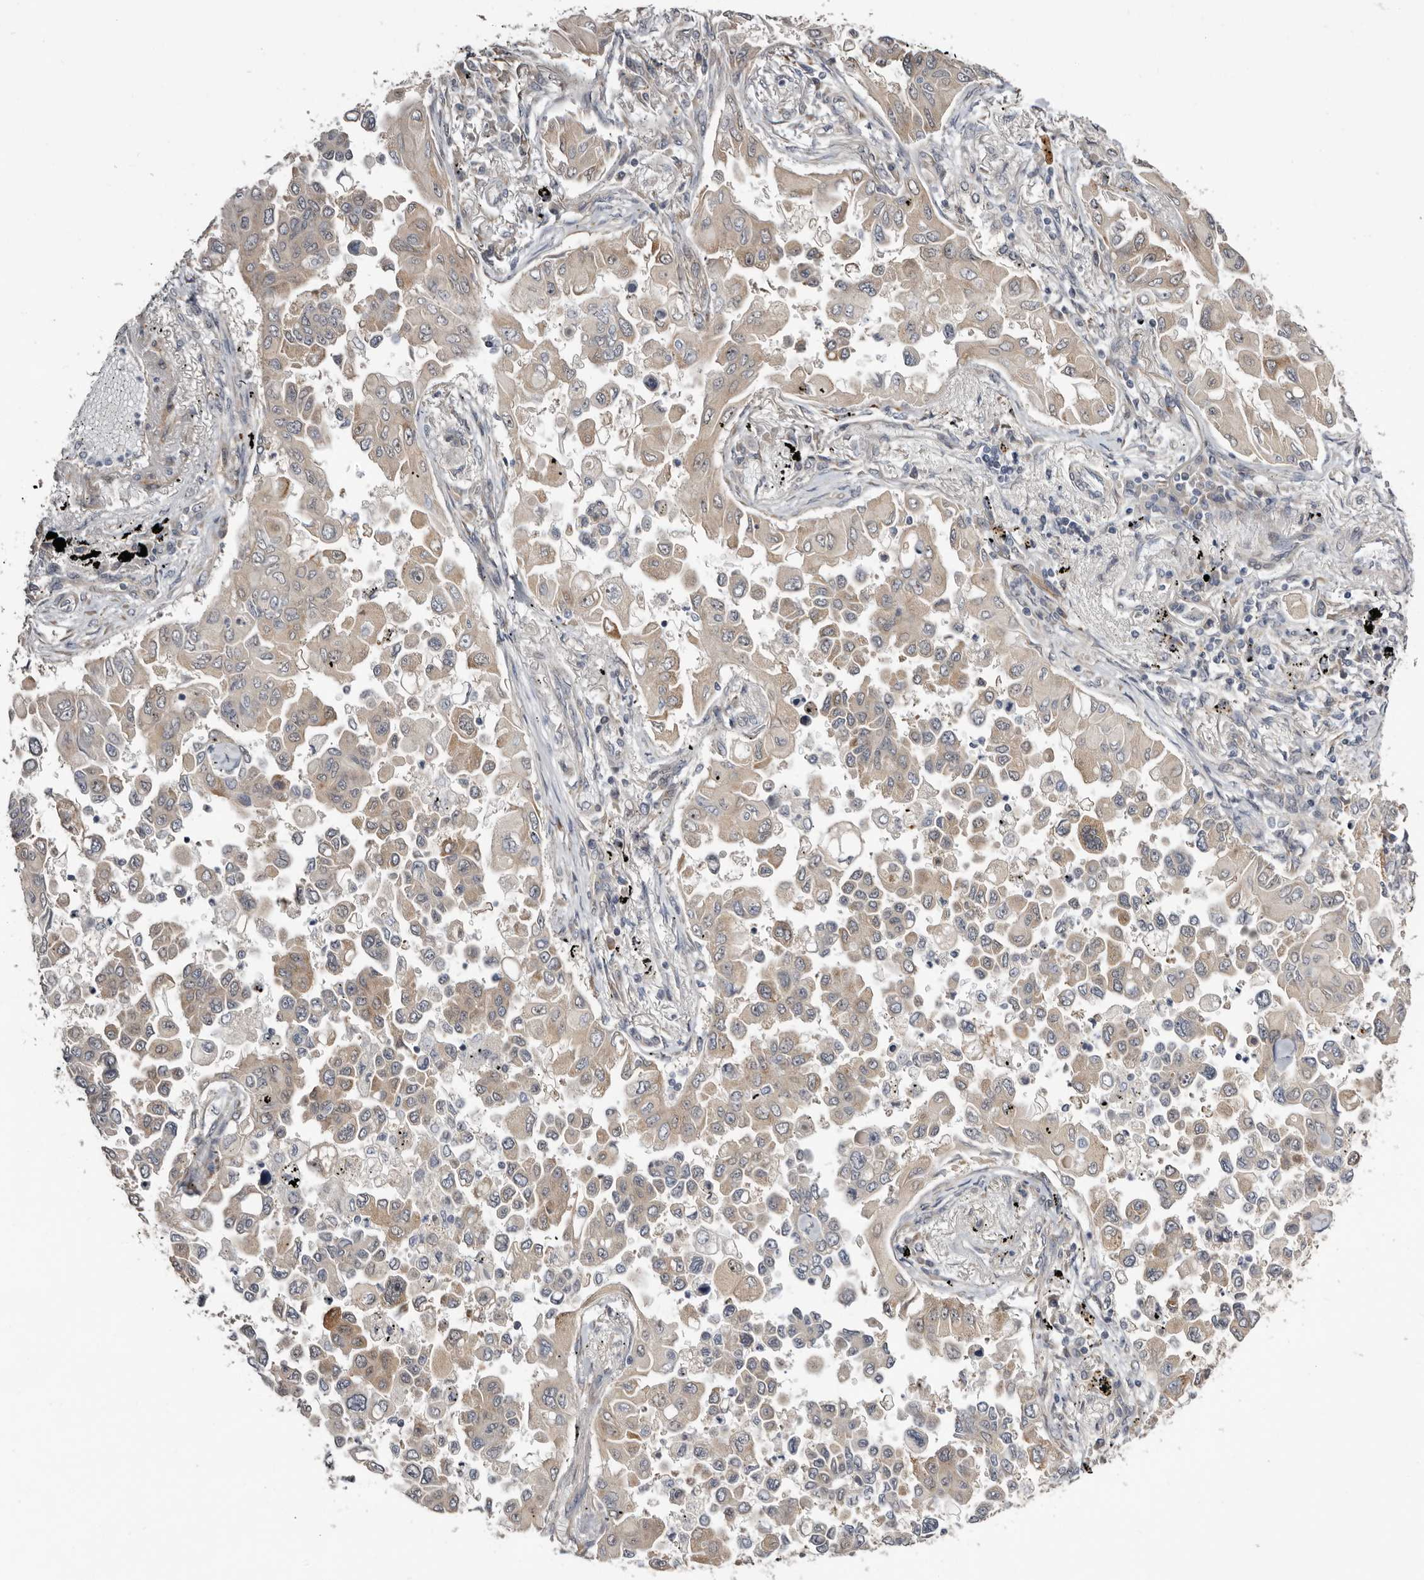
{"staining": {"intensity": "weak", "quantity": "<25%", "location": "cytoplasmic/membranous"}, "tissue": "lung cancer", "cell_type": "Tumor cells", "image_type": "cancer", "snomed": [{"axis": "morphology", "description": "Adenocarcinoma, NOS"}, {"axis": "topography", "description": "Lung"}], "caption": "DAB (3,3'-diaminobenzidine) immunohistochemical staining of adenocarcinoma (lung) exhibits no significant staining in tumor cells.", "gene": "SBDS", "patient": {"sex": "female", "age": 67}}